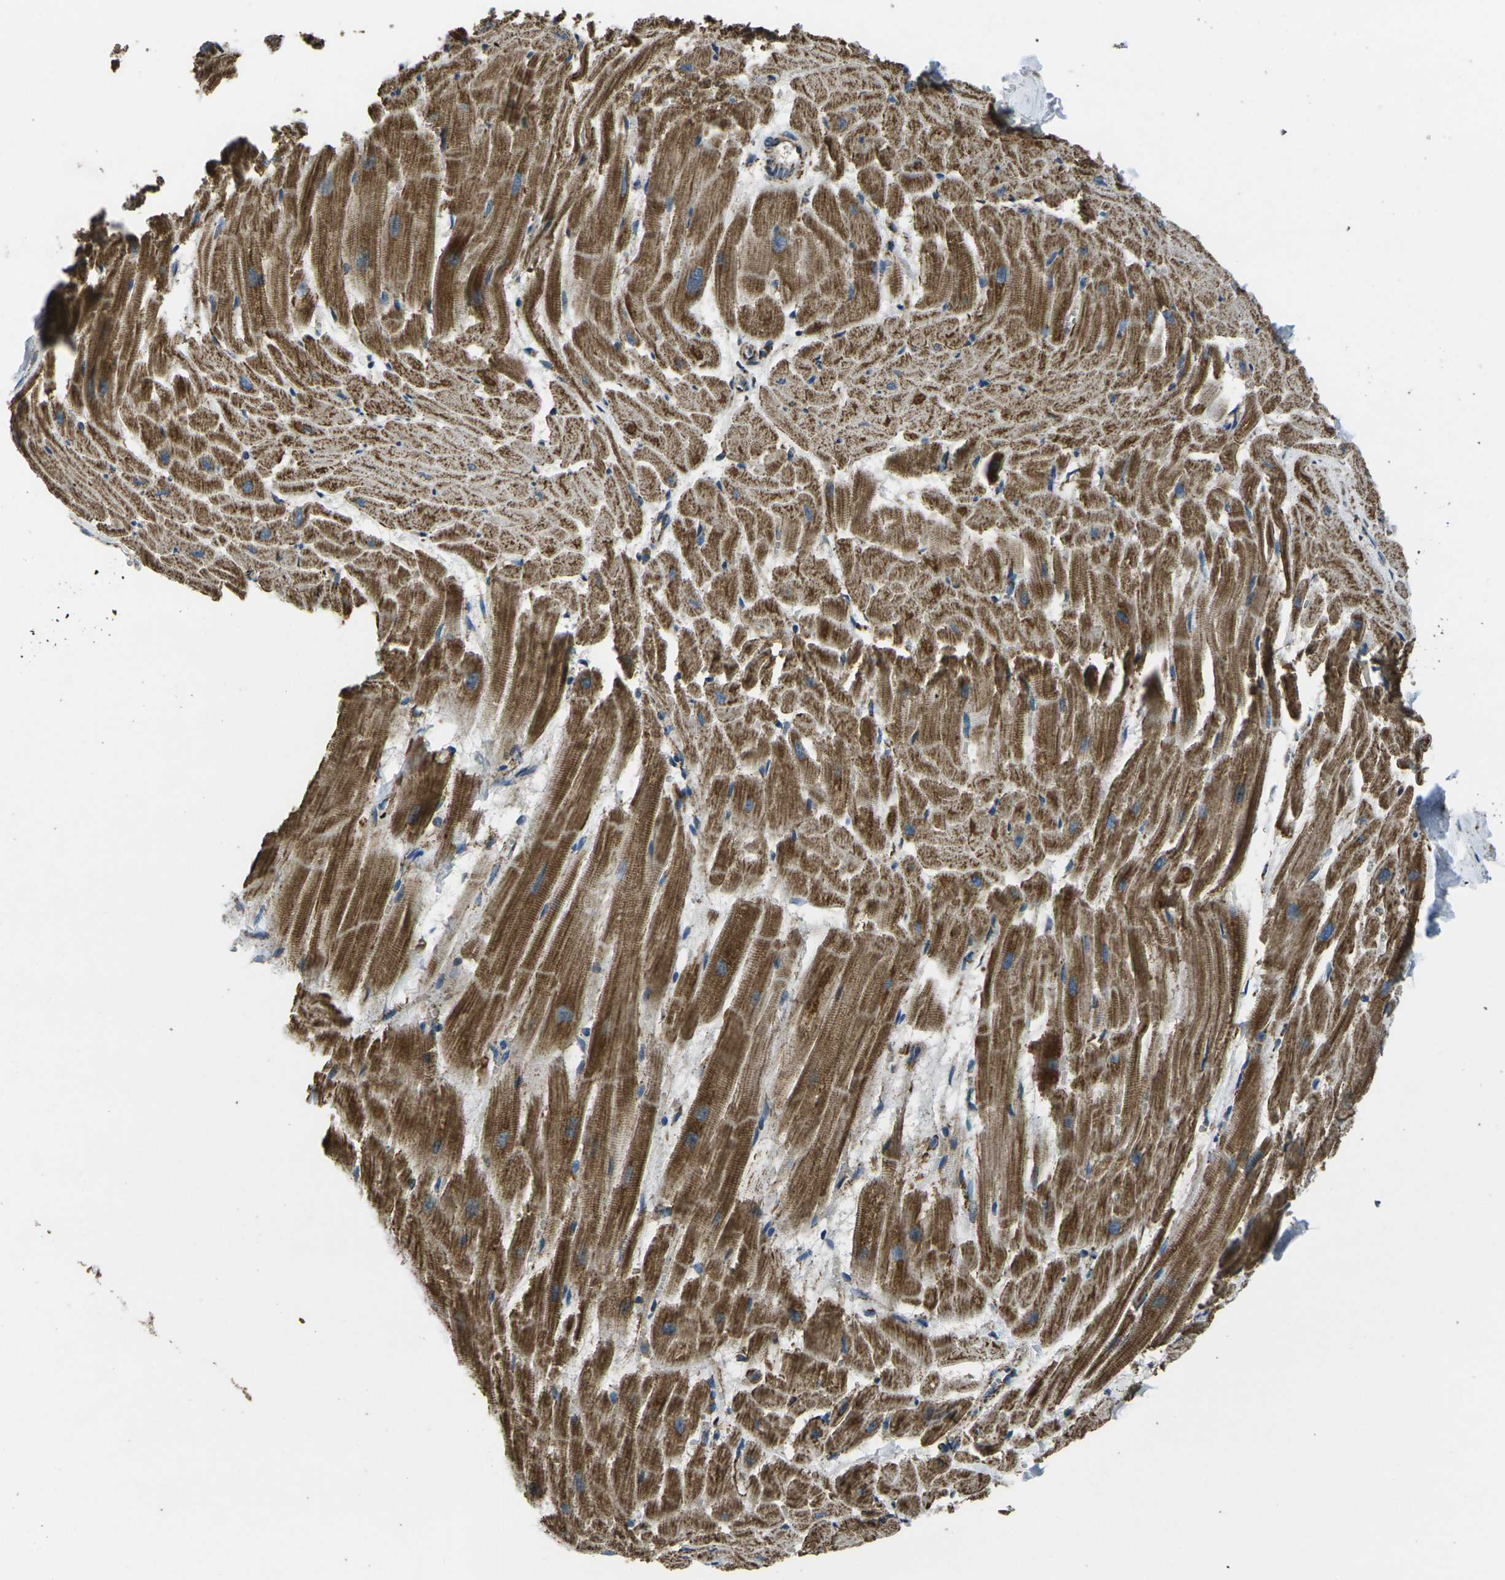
{"staining": {"intensity": "moderate", "quantity": ">75%", "location": "cytoplasmic/membranous"}, "tissue": "heart muscle", "cell_type": "Cardiomyocytes", "image_type": "normal", "snomed": [{"axis": "morphology", "description": "Normal tissue, NOS"}, {"axis": "topography", "description": "Heart"}], "caption": "IHC image of benign heart muscle: heart muscle stained using IHC reveals medium levels of moderate protein expression localized specifically in the cytoplasmic/membranous of cardiomyocytes, appearing as a cytoplasmic/membranous brown color.", "gene": "KLHL5", "patient": {"sex": "female", "age": 19}}